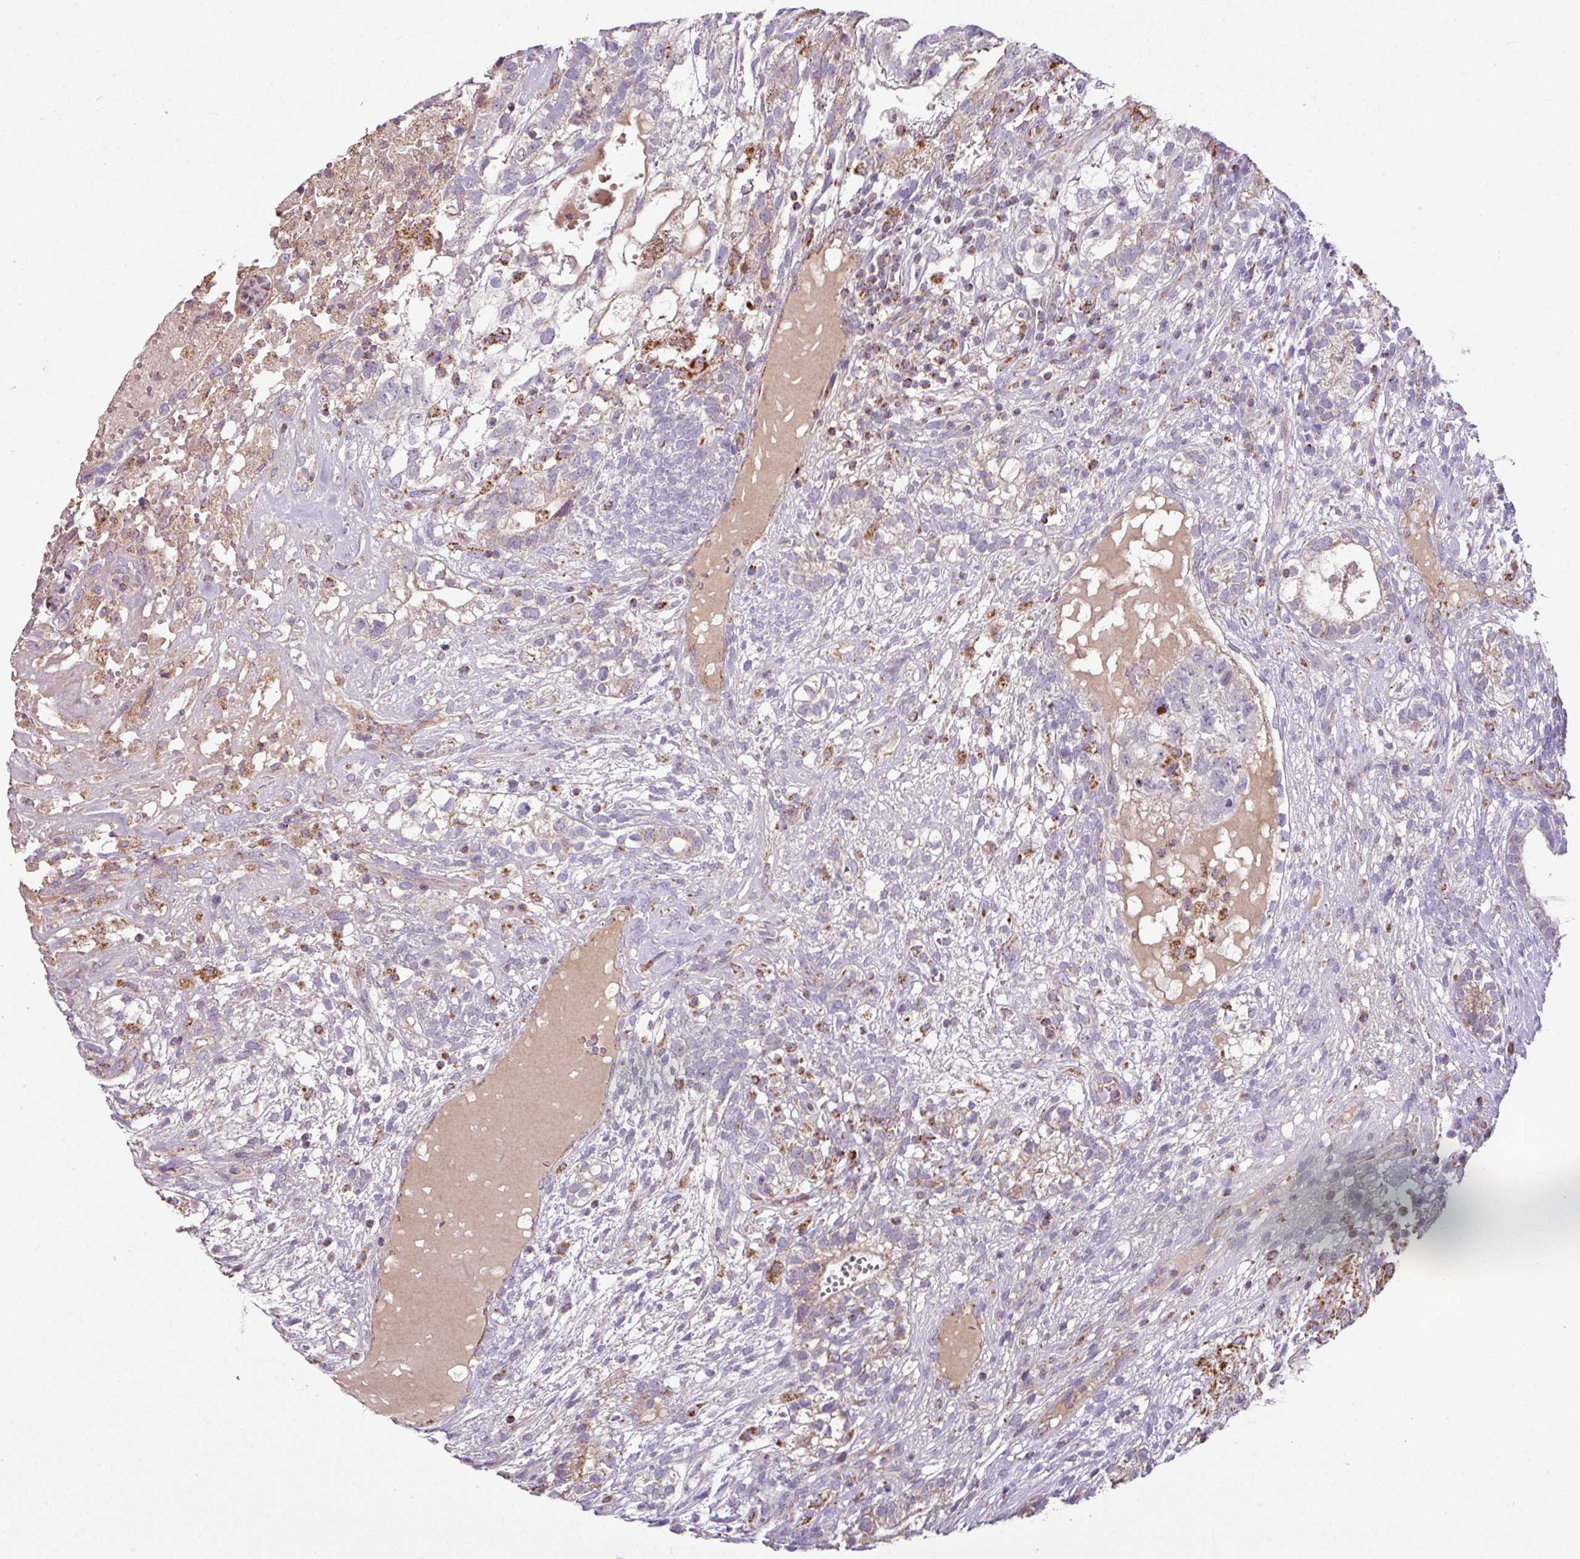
{"staining": {"intensity": "weak", "quantity": "<25%", "location": "cytoplasmic/membranous"}, "tissue": "testis cancer", "cell_type": "Tumor cells", "image_type": "cancer", "snomed": [{"axis": "morphology", "description": "Seminoma, NOS"}, {"axis": "morphology", "description": "Carcinoma, Embryonal, NOS"}, {"axis": "topography", "description": "Testis"}], "caption": "This is a micrograph of IHC staining of embryonal carcinoma (testis), which shows no expression in tumor cells. (DAB (3,3'-diaminobenzidine) IHC with hematoxylin counter stain).", "gene": "SQOR", "patient": {"sex": "male", "age": 41}}